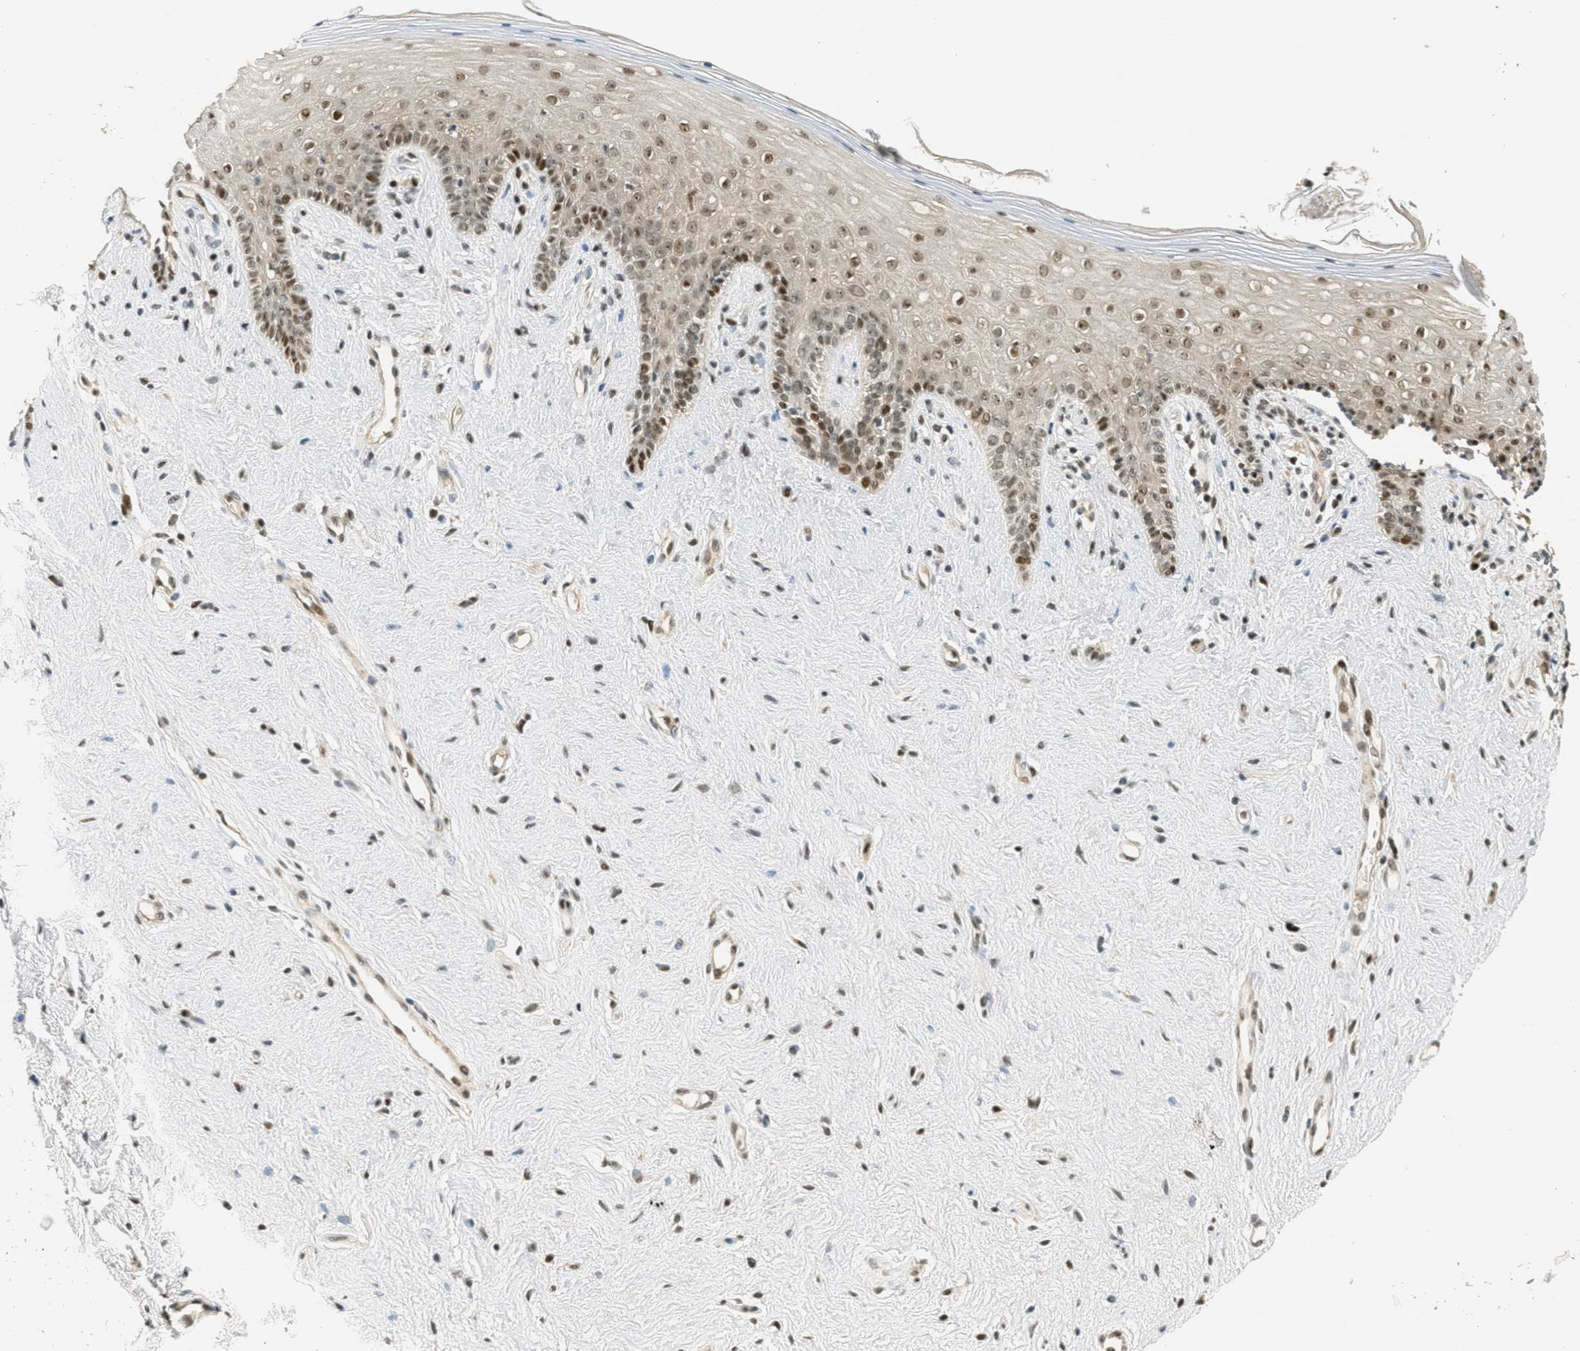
{"staining": {"intensity": "moderate", "quantity": ">75%", "location": "cytoplasmic/membranous,nuclear"}, "tissue": "vagina", "cell_type": "Squamous epithelial cells", "image_type": "normal", "snomed": [{"axis": "morphology", "description": "Normal tissue, NOS"}, {"axis": "topography", "description": "Vagina"}], "caption": "Protein staining by immunohistochemistry shows moderate cytoplasmic/membranous,nuclear positivity in approximately >75% of squamous epithelial cells in unremarkable vagina. The staining was performed using DAB (3,3'-diaminobenzidine), with brown indicating positive protein expression. Nuclei are stained blue with hematoxylin.", "gene": "FOXM1", "patient": {"sex": "female", "age": 44}}